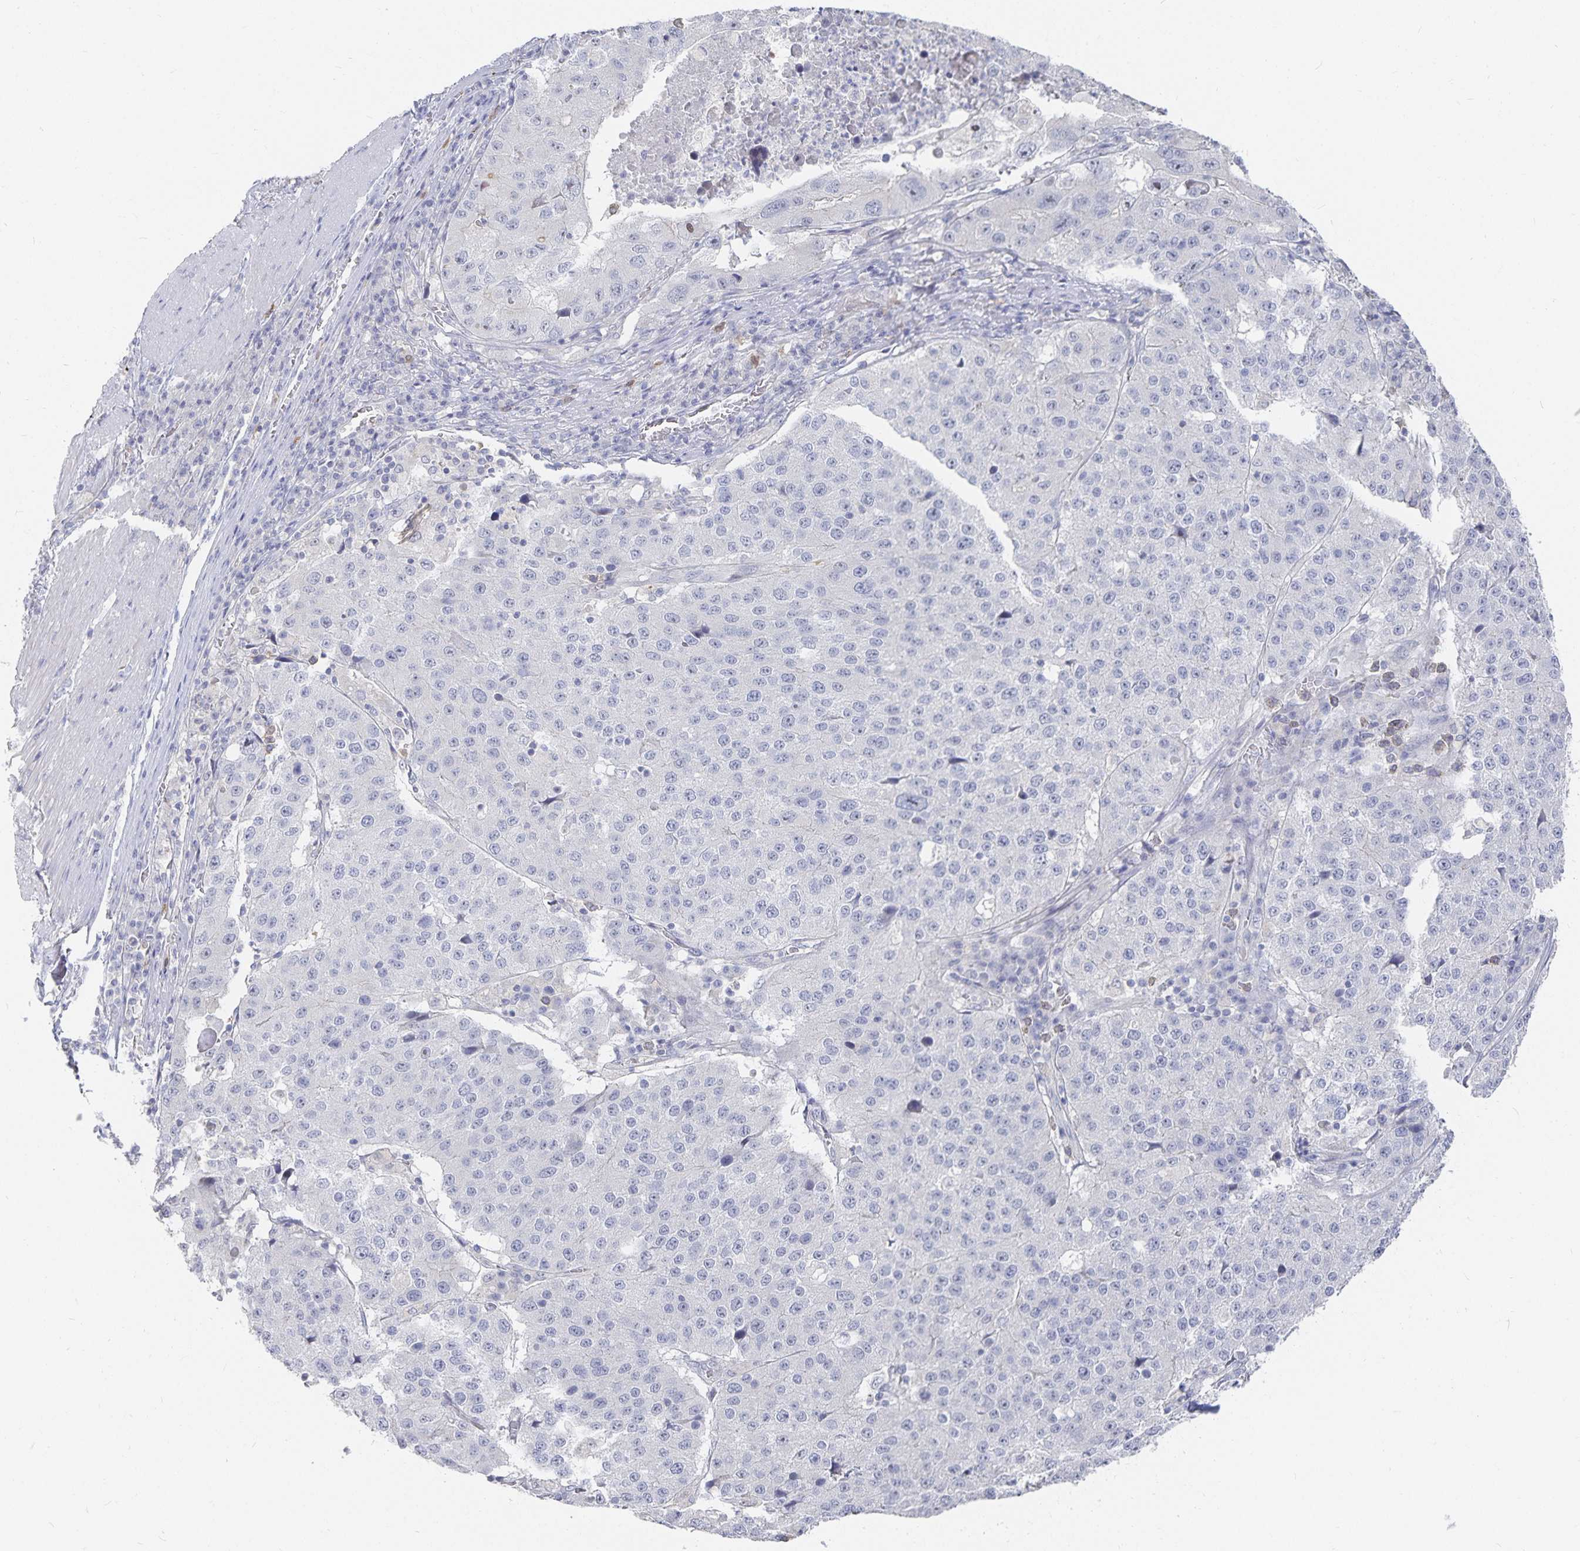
{"staining": {"intensity": "negative", "quantity": "none", "location": "none"}, "tissue": "stomach cancer", "cell_type": "Tumor cells", "image_type": "cancer", "snomed": [{"axis": "morphology", "description": "Adenocarcinoma, NOS"}, {"axis": "topography", "description": "Stomach"}], "caption": "A photomicrograph of human adenocarcinoma (stomach) is negative for staining in tumor cells.", "gene": "DNAH9", "patient": {"sex": "male", "age": 71}}